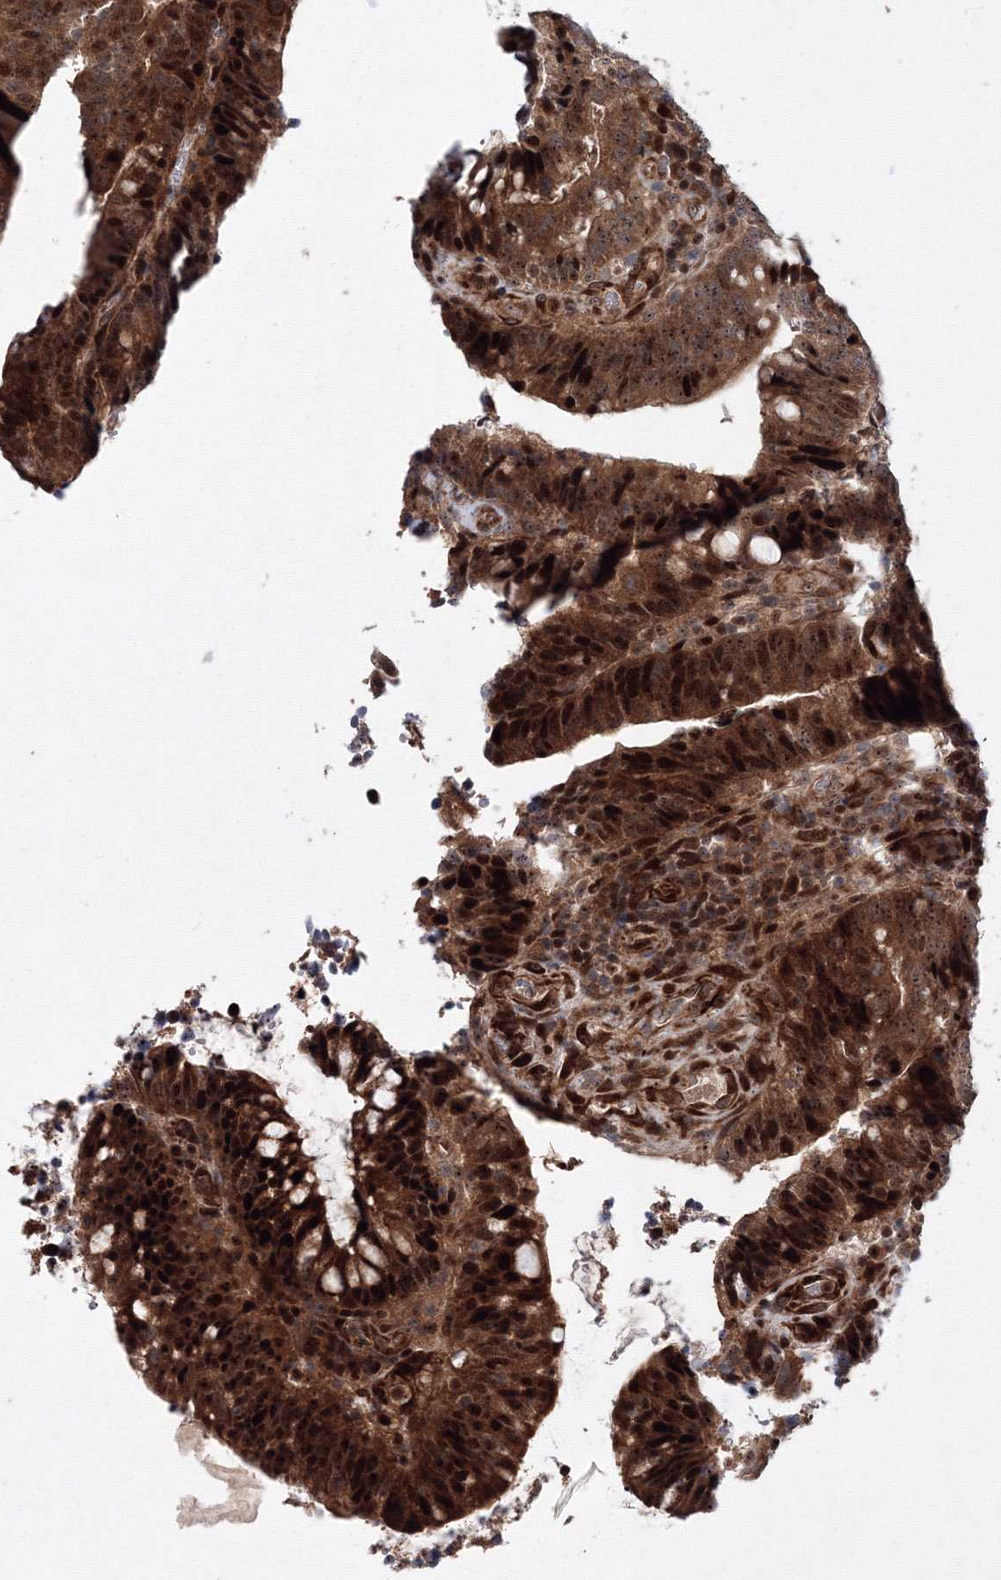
{"staining": {"intensity": "strong", "quantity": ">75%", "location": "cytoplasmic/membranous,nuclear"}, "tissue": "colorectal cancer", "cell_type": "Tumor cells", "image_type": "cancer", "snomed": [{"axis": "morphology", "description": "Adenocarcinoma, NOS"}, {"axis": "topography", "description": "Colon"}], "caption": "Immunohistochemical staining of human adenocarcinoma (colorectal) demonstrates high levels of strong cytoplasmic/membranous and nuclear expression in approximately >75% of tumor cells. Ihc stains the protein of interest in brown and the nuclei are stained blue.", "gene": "ANKAR", "patient": {"sex": "female", "age": 66}}